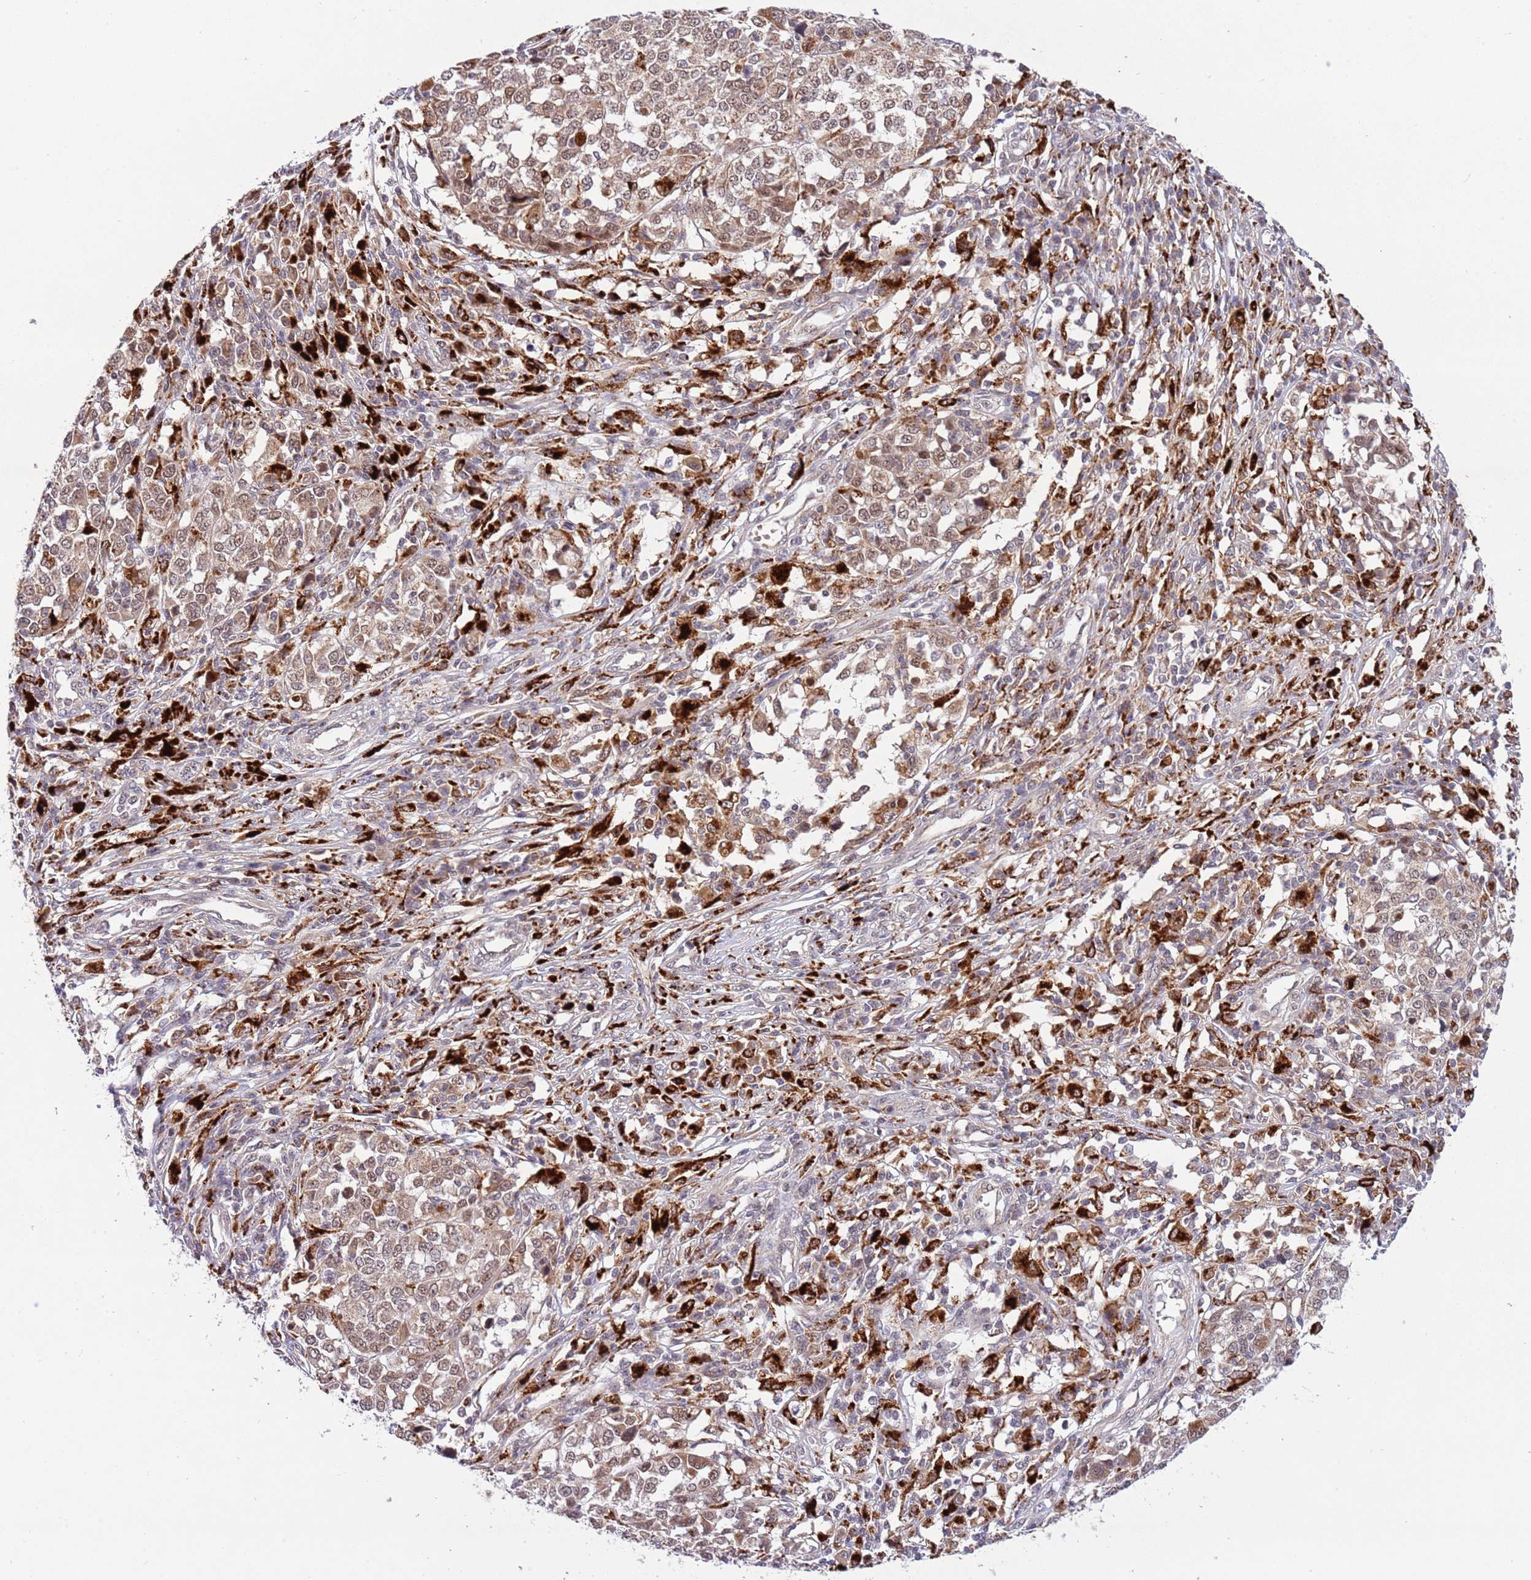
{"staining": {"intensity": "moderate", "quantity": ">75%", "location": "cytoplasmic/membranous,nuclear"}, "tissue": "melanoma", "cell_type": "Tumor cells", "image_type": "cancer", "snomed": [{"axis": "morphology", "description": "Malignant melanoma, Metastatic site"}, {"axis": "topography", "description": "Lymph node"}], "caption": "Melanoma stained for a protein (brown) displays moderate cytoplasmic/membranous and nuclear positive positivity in about >75% of tumor cells.", "gene": "TRIM27", "patient": {"sex": "male", "age": 44}}